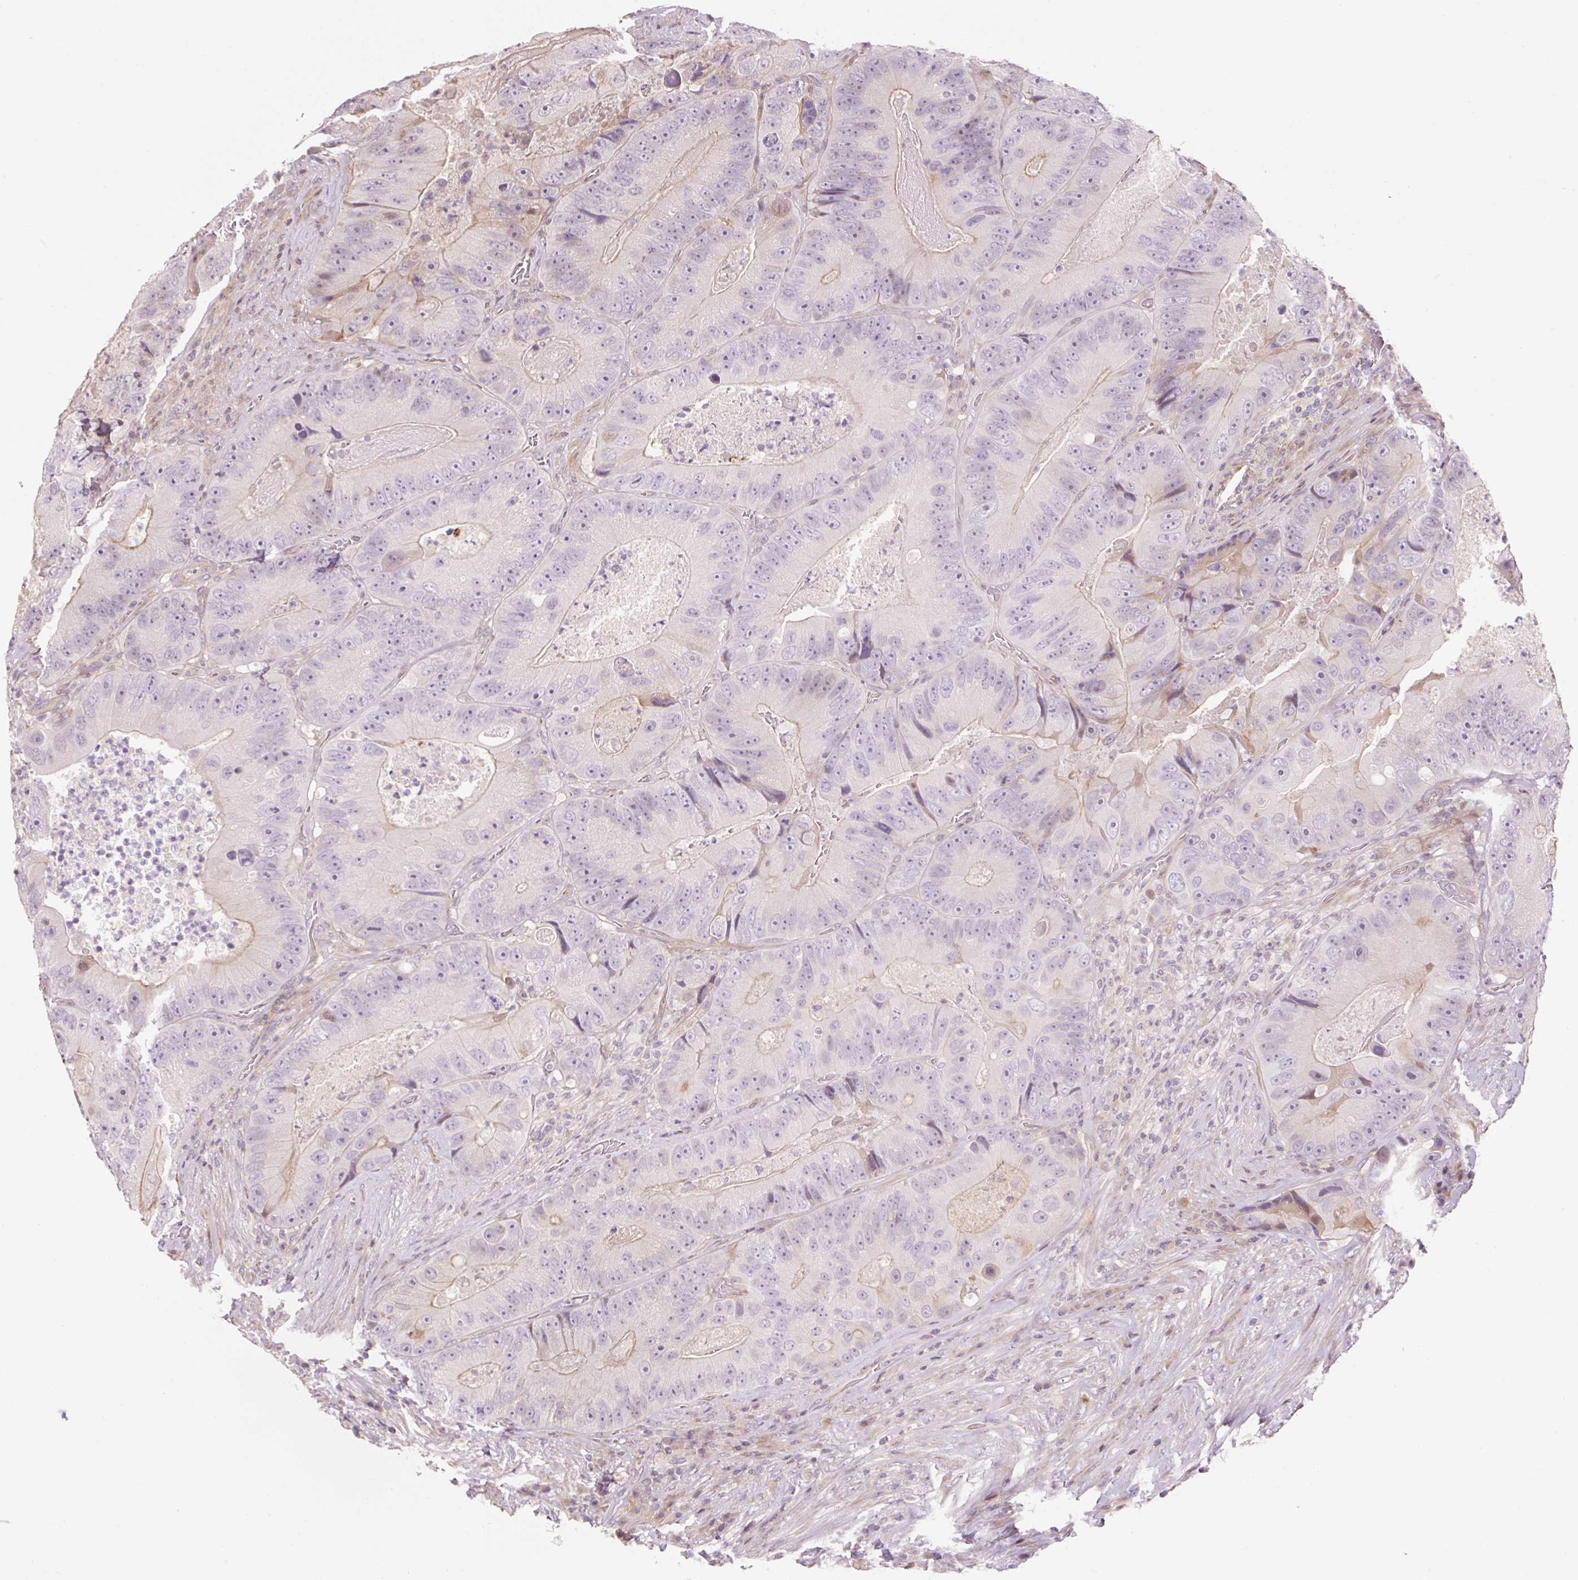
{"staining": {"intensity": "weak", "quantity": "<25%", "location": "cytoplasmic/membranous"}, "tissue": "colorectal cancer", "cell_type": "Tumor cells", "image_type": "cancer", "snomed": [{"axis": "morphology", "description": "Adenocarcinoma, NOS"}, {"axis": "topography", "description": "Colon"}], "caption": "This photomicrograph is of colorectal cancer stained with IHC to label a protein in brown with the nuclei are counter-stained blue. There is no staining in tumor cells.", "gene": "ZNF552", "patient": {"sex": "female", "age": 86}}